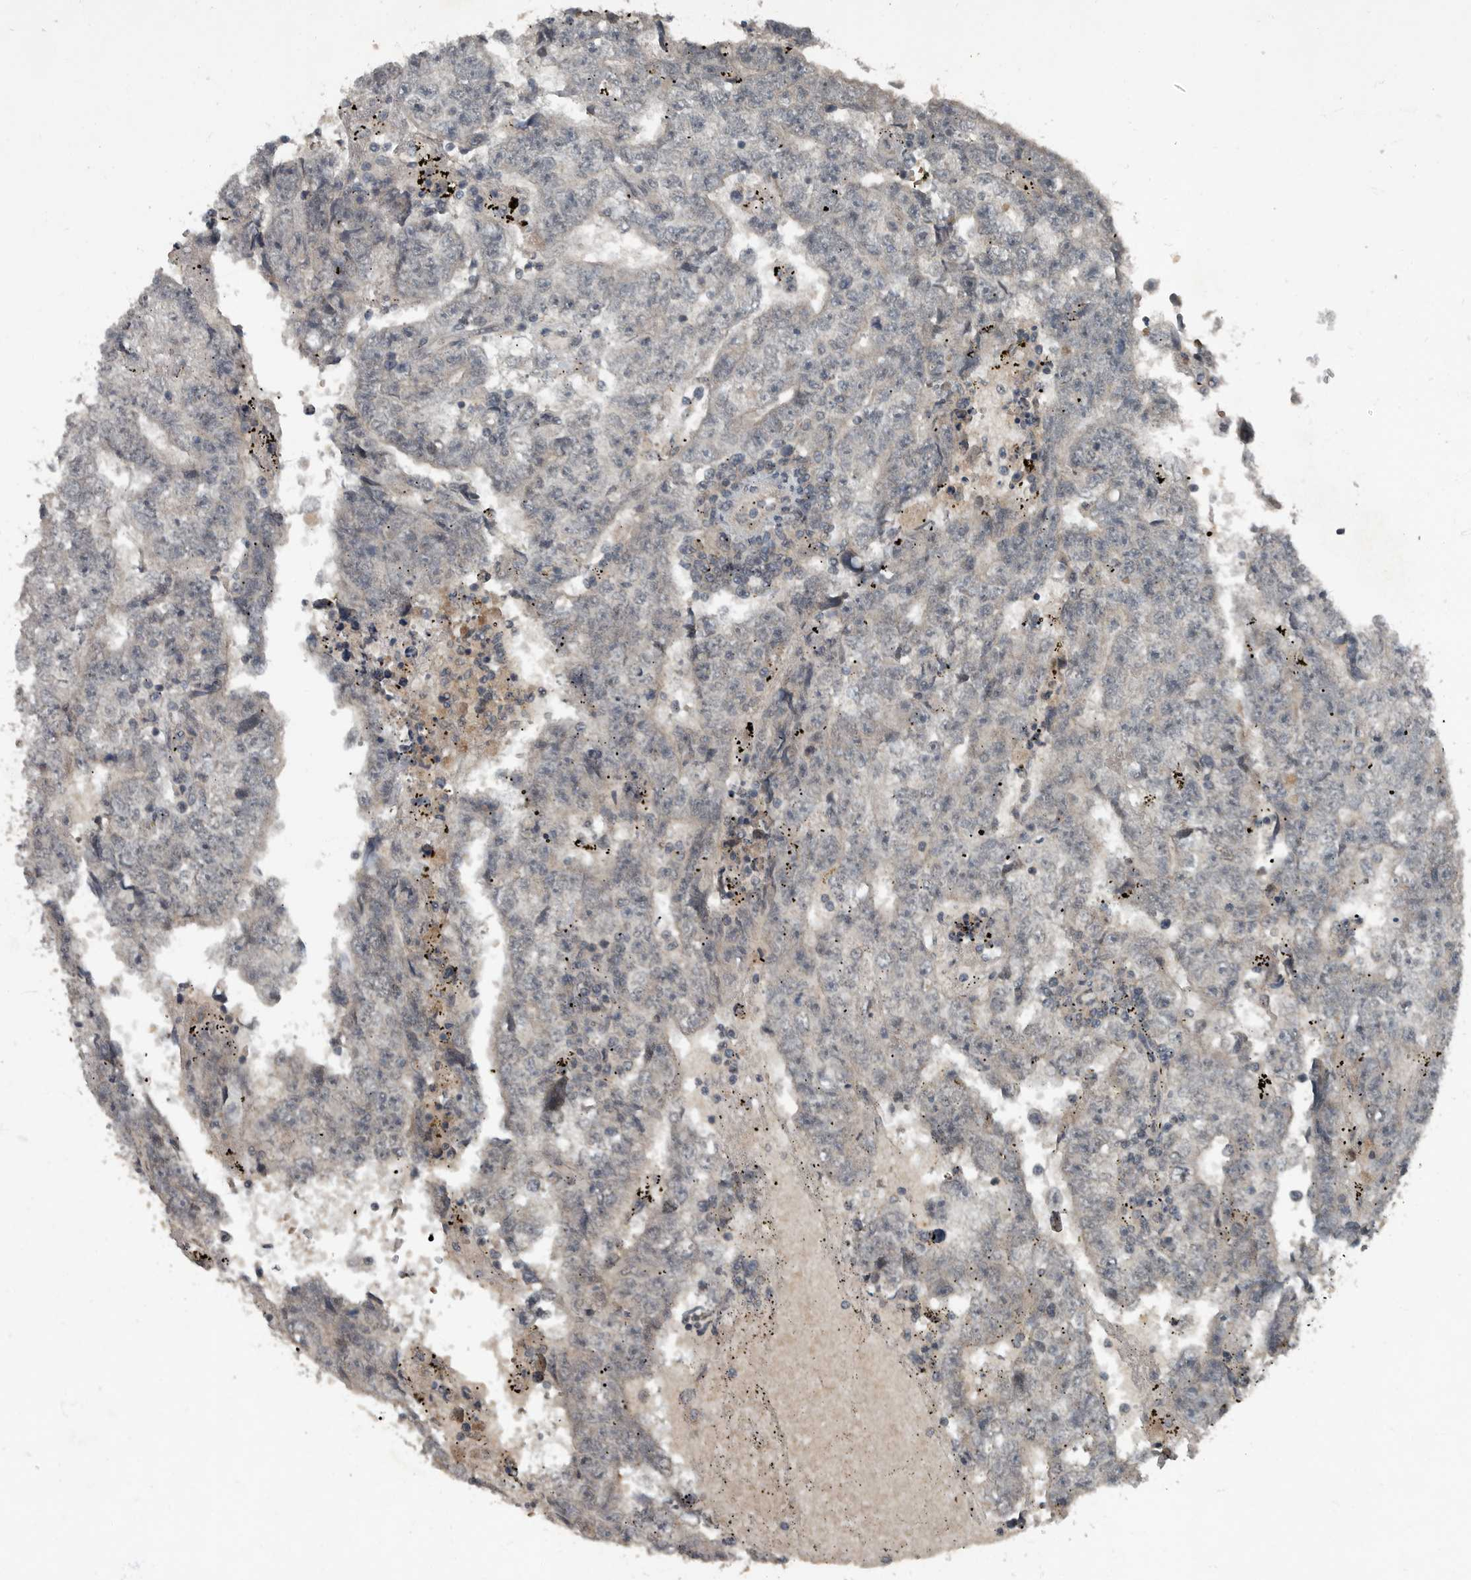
{"staining": {"intensity": "negative", "quantity": "none", "location": "none"}, "tissue": "testis cancer", "cell_type": "Tumor cells", "image_type": "cancer", "snomed": [{"axis": "morphology", "description": "Carcinoma, Embryonal, NOS"}, {"axis": "topography", "description": "Testis"}], "caption": "A histopathology image of testis cancer (embryonal carcinoma) stained for a protein shows no brown staining in tumor cells.", "gene": "FOXO1", "patient": {"sex": "male", "age": 25}}